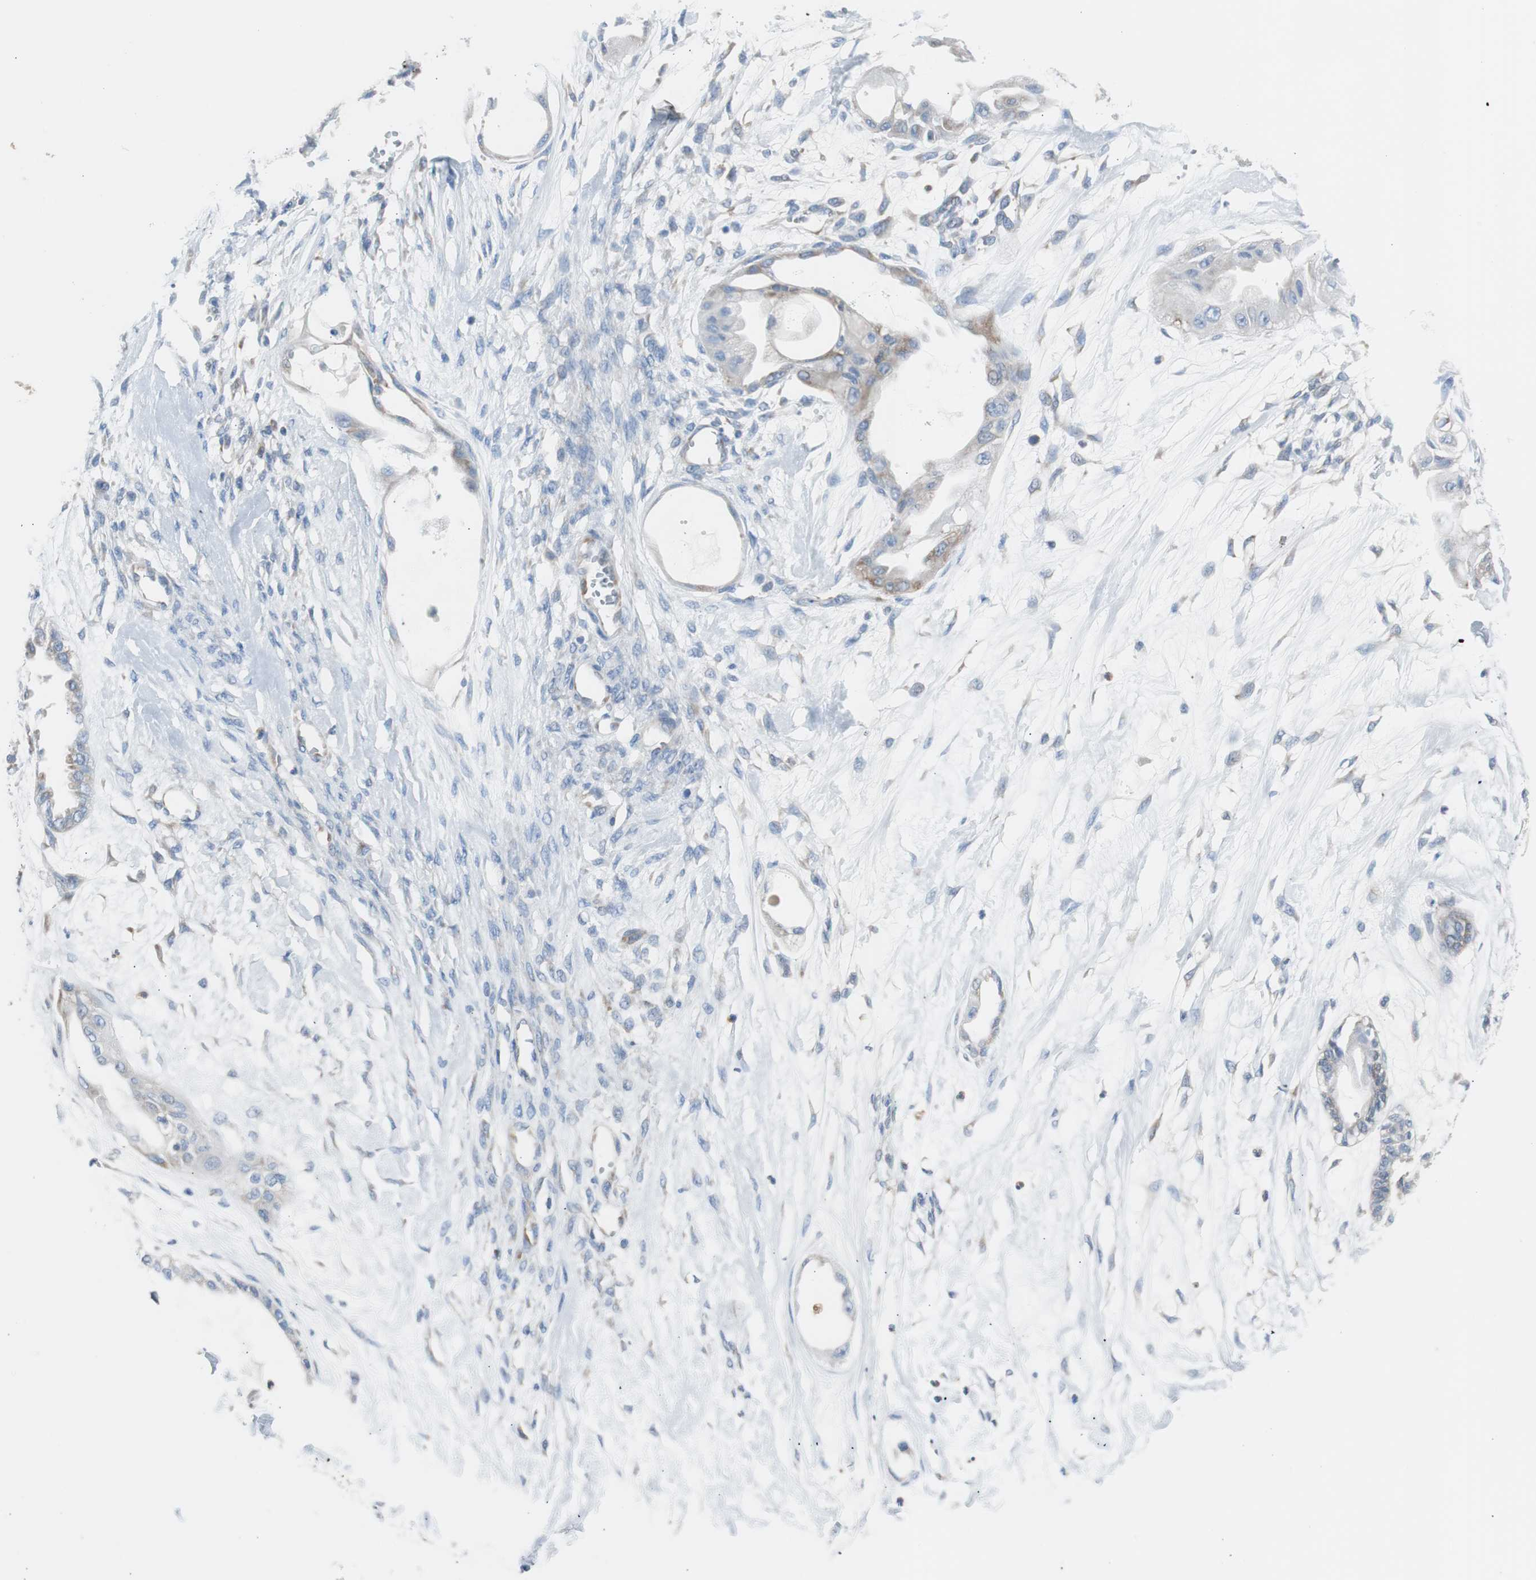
{"staining": {"intensity": "weak", "quantity": "25%-75%", "location": "cytoplasmic/membranous"}, "tissue": "ovarian cancer", "cell_type": "Tumor cells", "image_type": "cancer", "snomed": [{"axis": "morphology", "description": "Carcinoma, NOS"}, {"axis": "morphology", "description": "Carcinoma, endometroid"}, {"axis": "topography", "description": "Ovary"}], "caption": "This photomicrograph shows ovarian endometroid carcinoma stained with immunohistochemistry to label a protein in brown. The cytoplasmic/membranous of tumor cells show weak positivity for the protein. Nuclei are counter-stained blue.", "gene": "RPS12", "patient": {"sex": "female", "age": 50}}